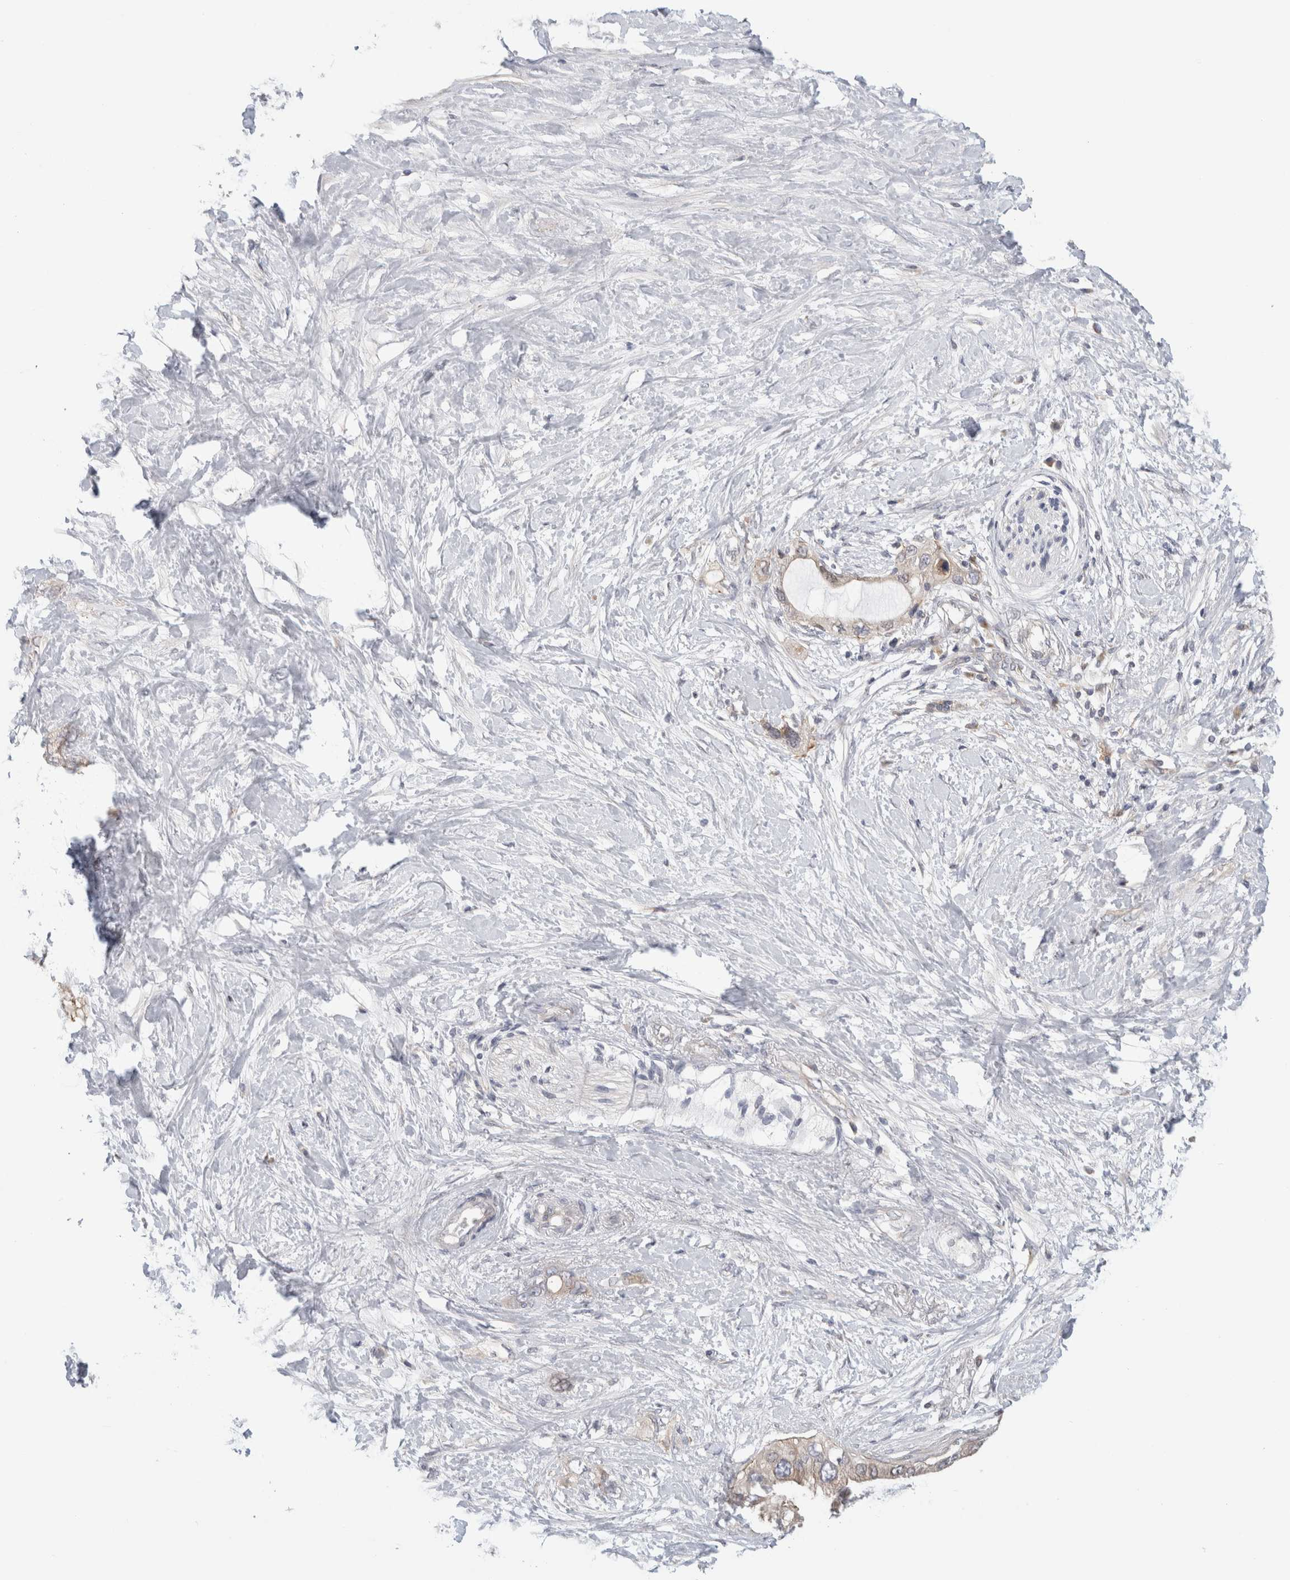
{"staining": {"intensity": "weak", "quantity": "<25%", "location": "cytoplasmic/membranous"}, "tissue": "pancreatic cancer", "cell_type": "Tumor cells", "image_type": "cancer", "snomed": [{"axis": "morphology", "description": "Adenocarcinoma, NOS"}, {"axis": "topography", "description": "Pancreas"}], "caption": "High power microscopy histopathology image of an immunohistochemistry (IHC) image of pancreatic cancer, revealing no significant expression in tumor cells. (Stains: DAB (3,3'-diaminobenzidine) IHC with hematoxylin counter stain, Microscopy: brightfield microscopy at high magnification).", "gene": "SYTL5", "patient": {"sex": "female", "age": 56}}